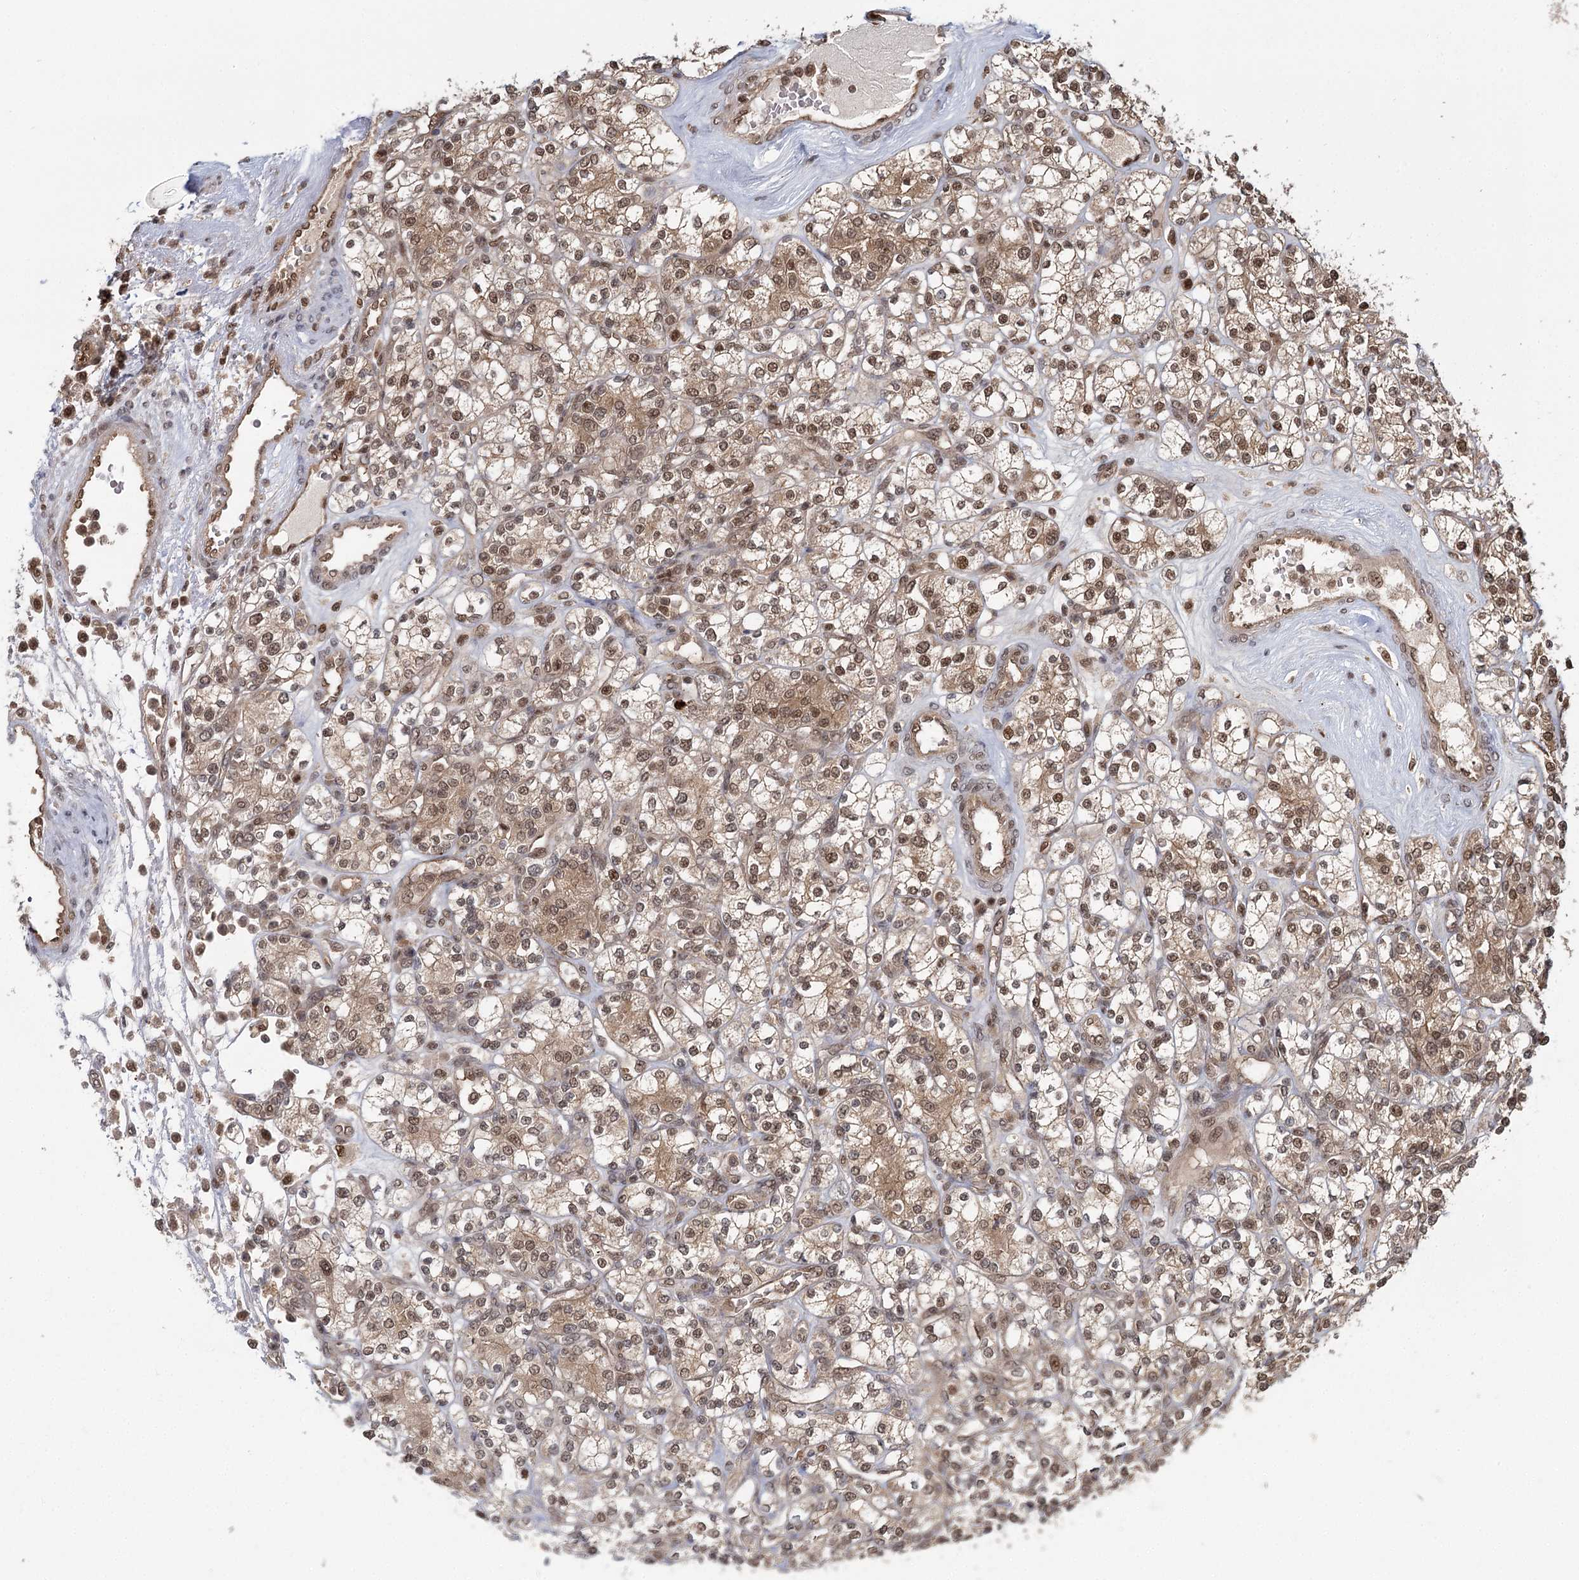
{"staining": {"intensity": "moderate", "quantity": ">75%", "location": "cytoplasmic/membranous,nuclear"}, "tissue": "renal cancer", "cell_type": "Tumor cells", "image_type": "cancer", "snomed": [{"axis": "morphology", "description": "Adenocarcinoma, NOS"}, {"axis": "topography", "description": "Kidney"}], "caption": "Protein staining of renal cancer tissue shows moderate cytoplasmic/membranous and nuclear expression in approximately >75% of tumor cells. The staining was performed using DAB to visualize the protein expression in brown, while the nuclei were stained in blue with hematoxylin (Magnification: 20x).", "gene": "N6AMT1", "patient": {"sex": "male", "age": 77}}